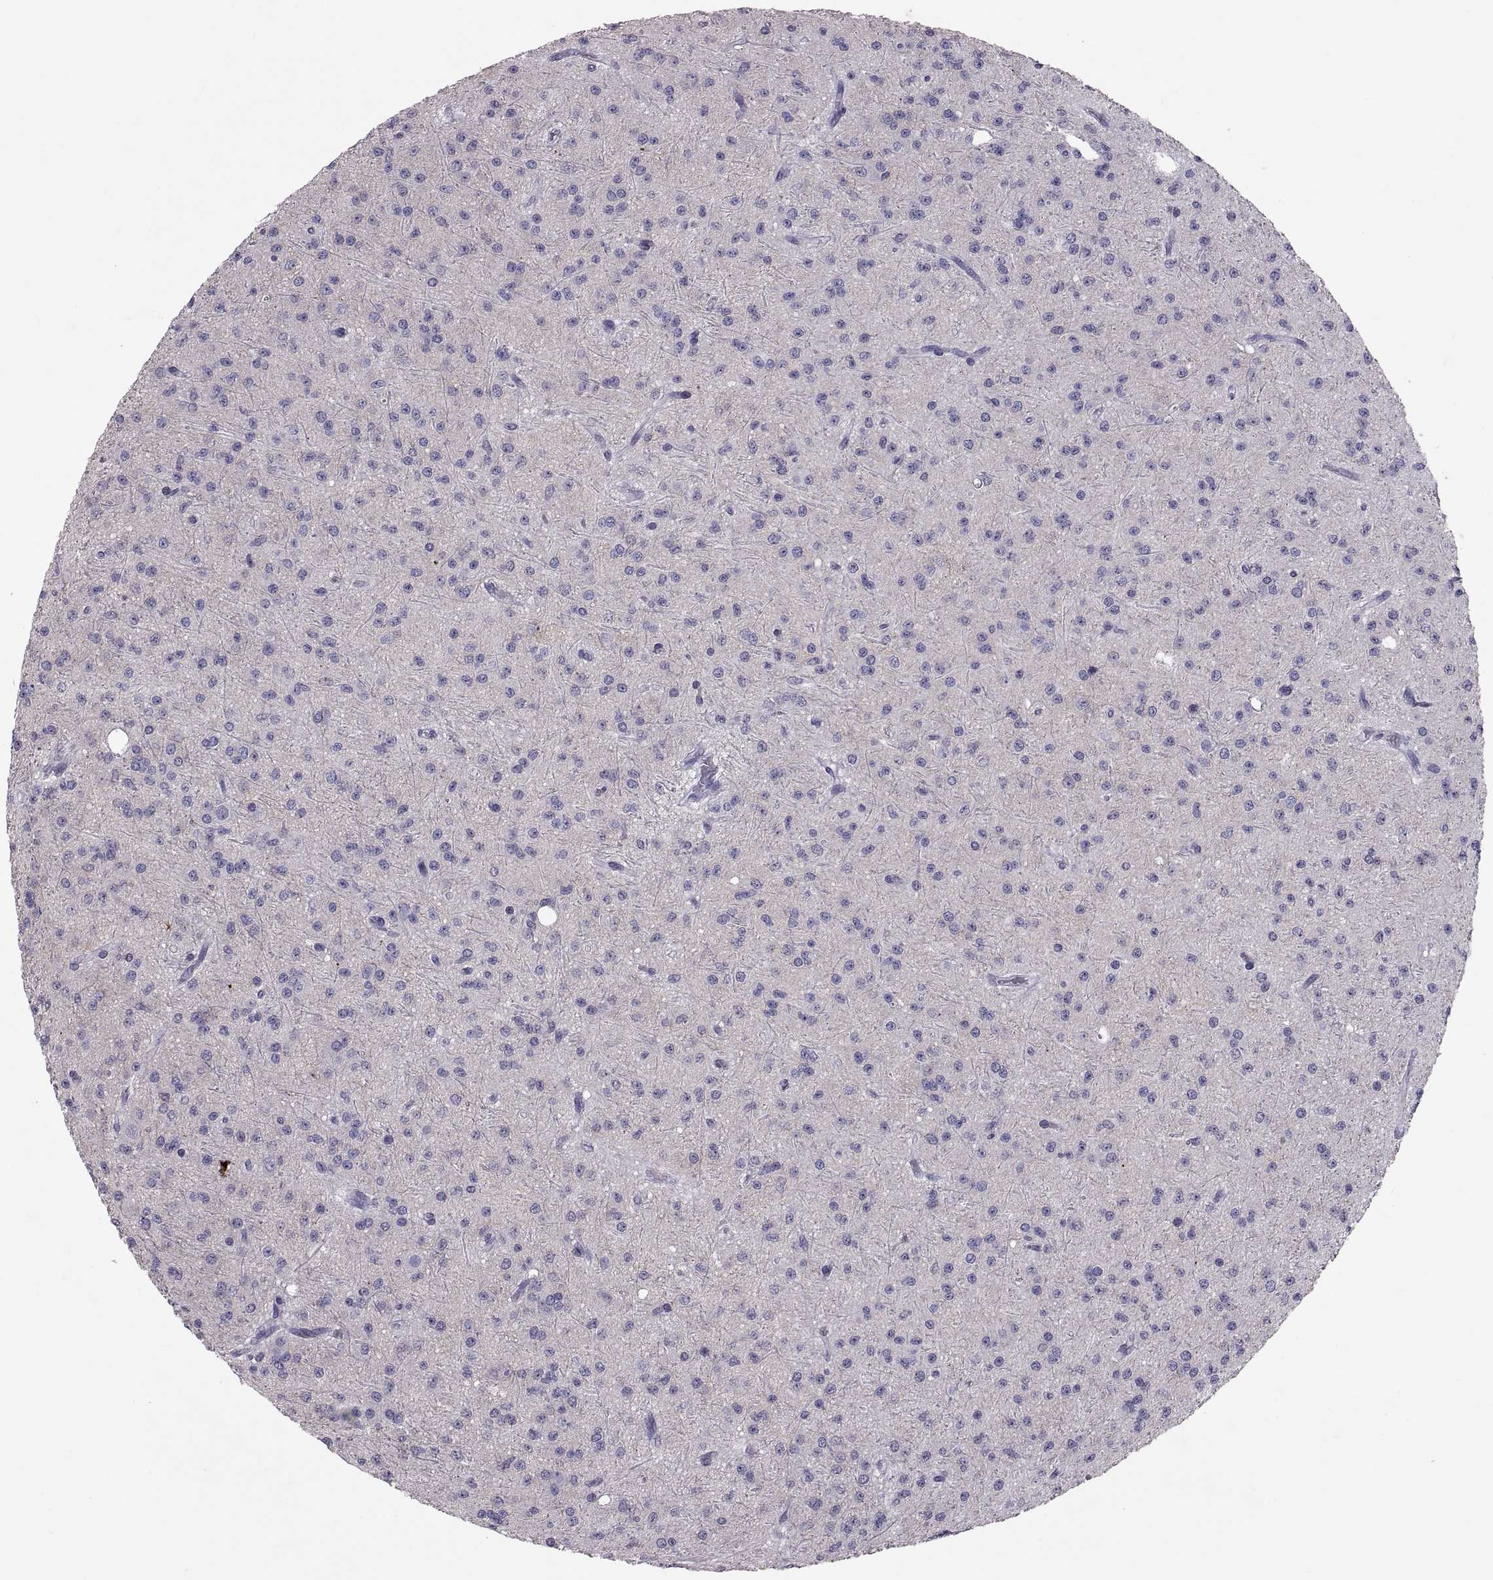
{"staining": {"intensity": "negative", "quantity": "none", "location": "none"}, "tissue": "glioma", "cell_type": "Tumor cells", "image_type": "cancer", "snomed": [{"axis": "morphology", "description": "Glioma, malignant, Low grade"}, {"axis": "topography", "description": "Brain"}], "caption": "The IHC photomicrograph has no significant positivity in tumor cells of malignant glioma (low-grade) tissue.", "gene": "PTN", "patient": {"sex": "male", "age": 27}}